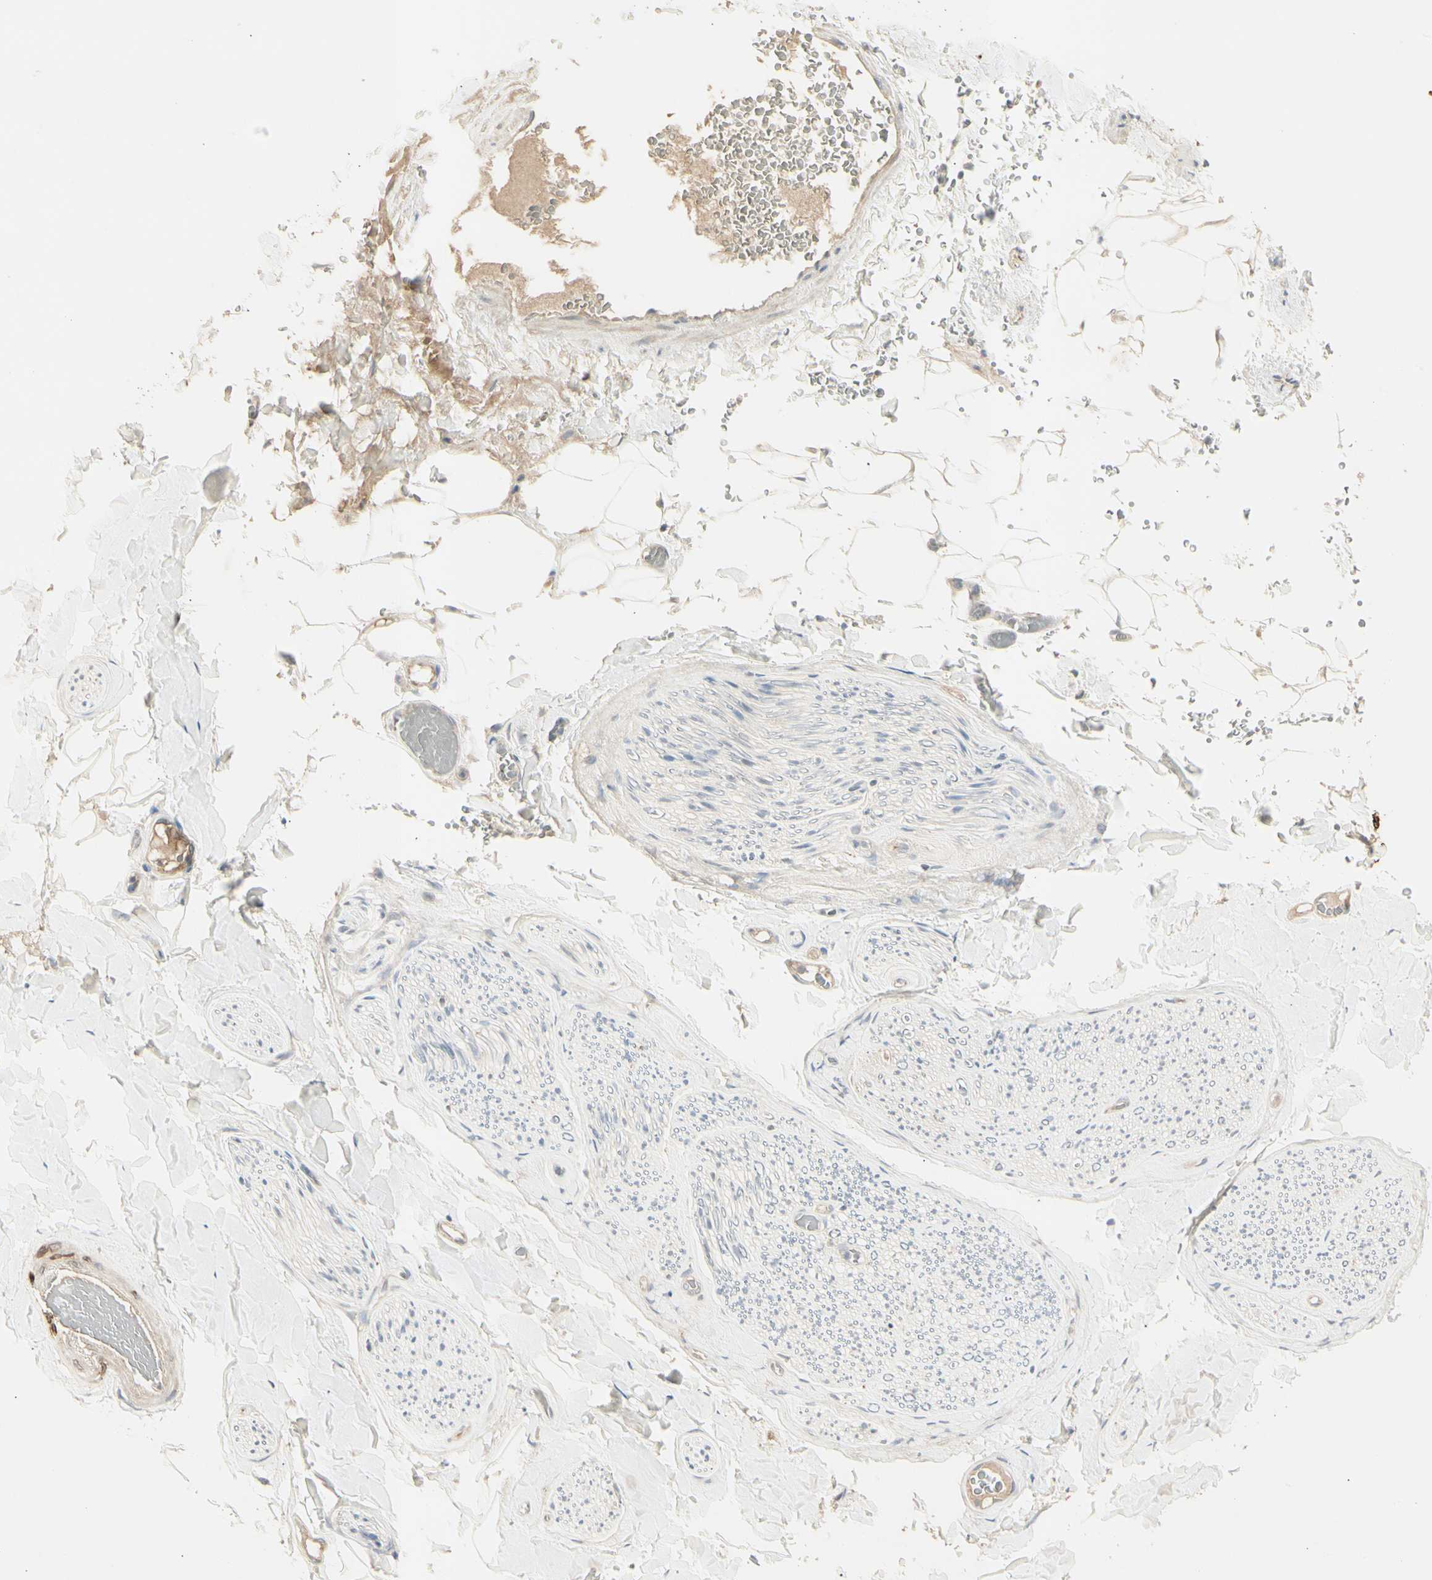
{"staining": {"intensity": "weak", "quantity": ">75%", "location": "cytoplasmic/membranous"}, "tissue": "adipose tissue", "cell_type": "Adipocytes", "image_type": "normal", "snomed": [{"axis": "morphology", "description": "Normal tissue, NOS"}, {"axis": "topography", "description": "Peripheral nerve tissue"}], "caption": "Weak cytoplasmic/membranous protein expression is appreciated in approximately >75% of adipocytes in adipose tissue.", "gene": "SKIL", "patient": {"sex": "male", "age": 70}}